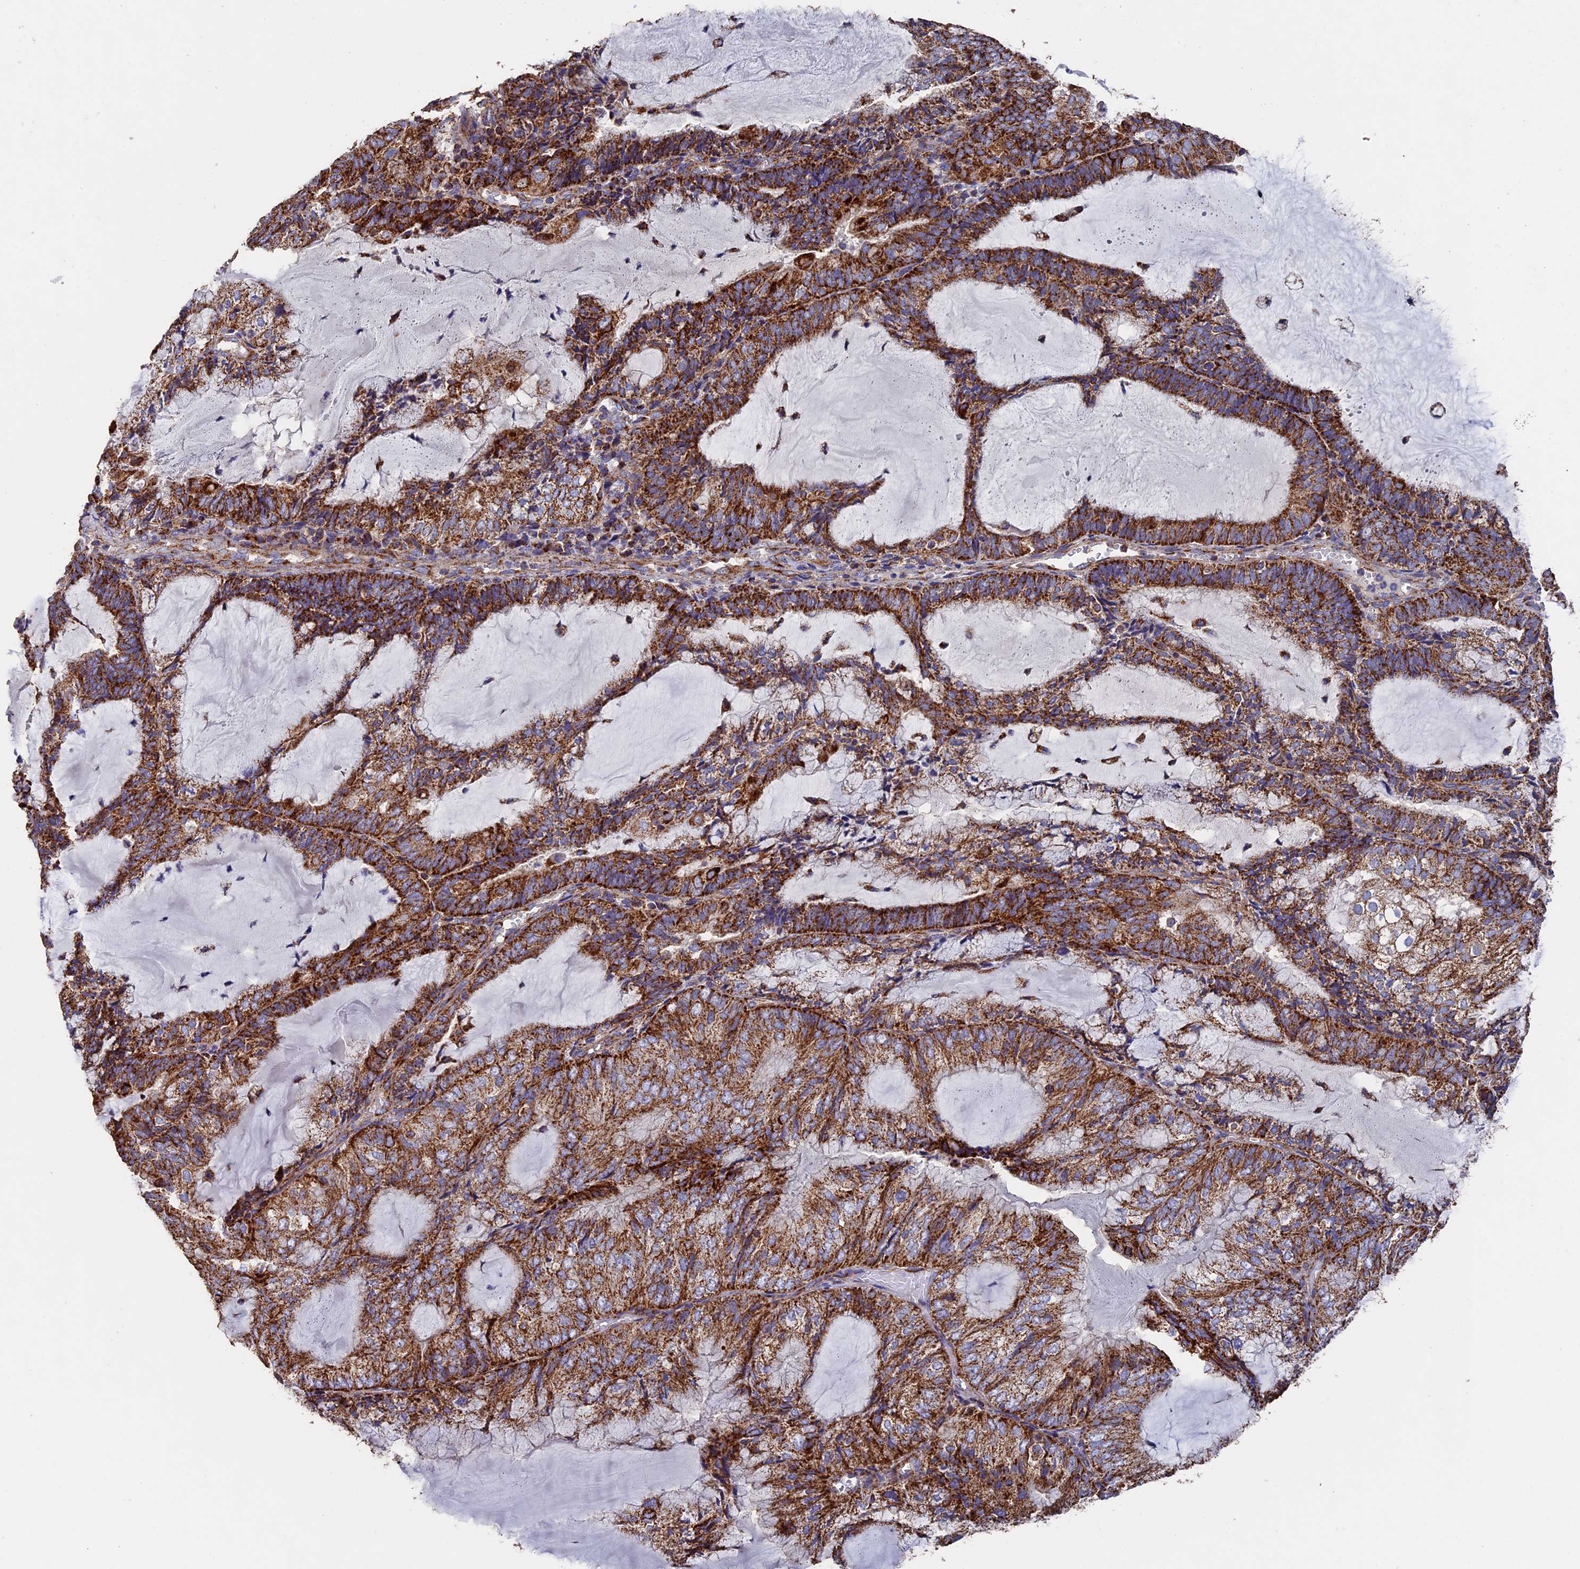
{"staining": {"intensity": "strong", "quantity": ">75%", "location": "cytoplasmic/membranous"}, "tissue": "endometrial cancer", "cell_type": "Tumor cells", "image_type": "cancer", "snomed": [{"axis": "morphology", "description": "Adenocarcinoma, NOS"}, {"axis": "topography", "description": "Endometrium"}], "caption": "There is high levels of strong cytoplasmic/membranous expression in tumor cells of endometrial cancer (adenocarcinoma), as demonstrated by immunohistochemical staining (brown color).", "gene": "ADAT1", "patient": {"sex": "female", "age": 81}}